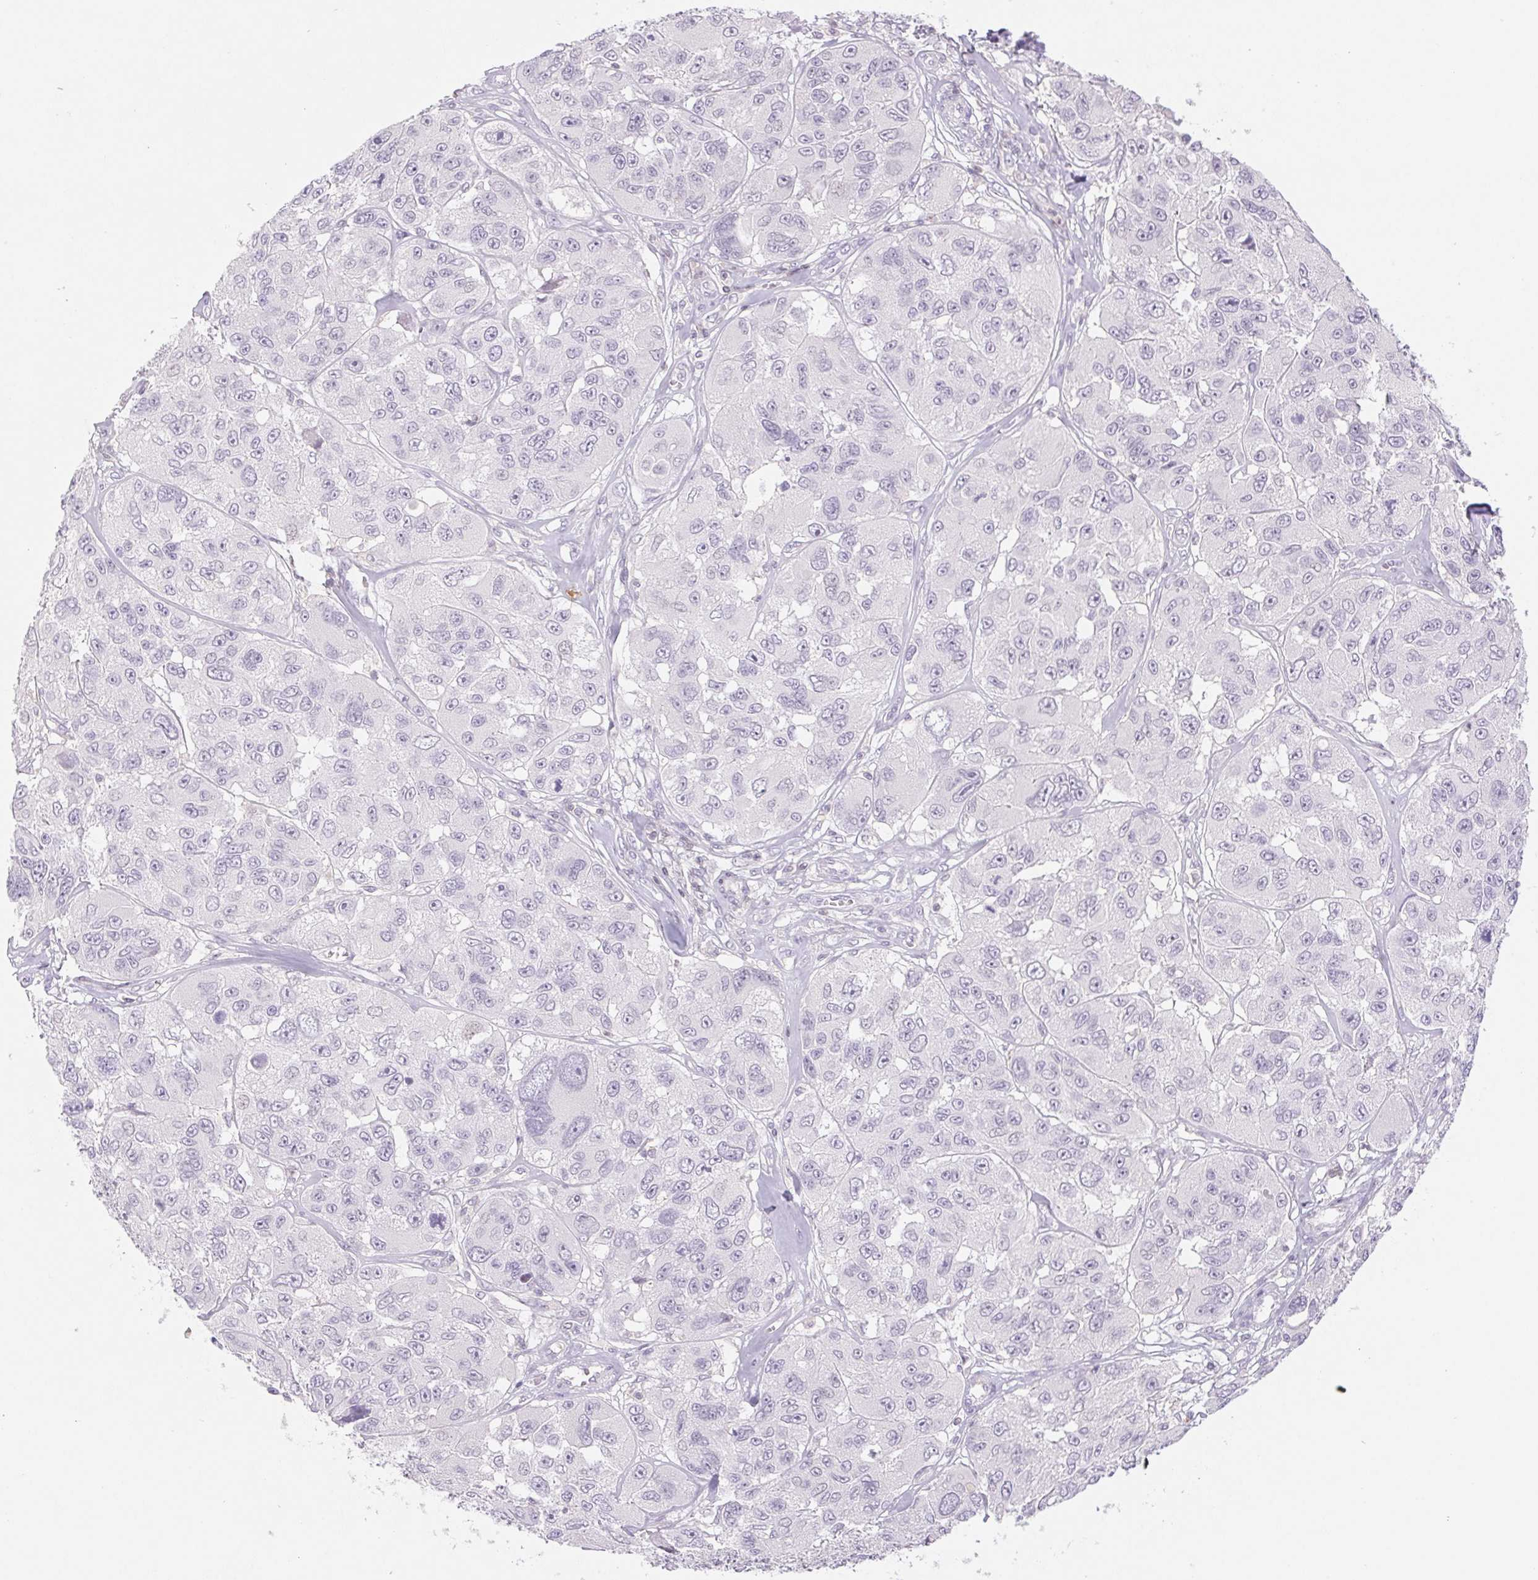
{"staining": {"intensity": "negative", "quantity": "none", "location": "none"}, "tissue": "melanoma", "cell_type": "Tumor cells", "image_type": "cancer", "snomed": [{"axis": "morphology", "description": "Malignant melanoma, NOS"}, {"axis": "topography", "description": "Skin"}], "caption": "Histopathology image shows no protein staining in tumor cells of malignant melanoma tissue.", "gene": "KIF26A", "patient": {"sex": "female", "age": 66}}